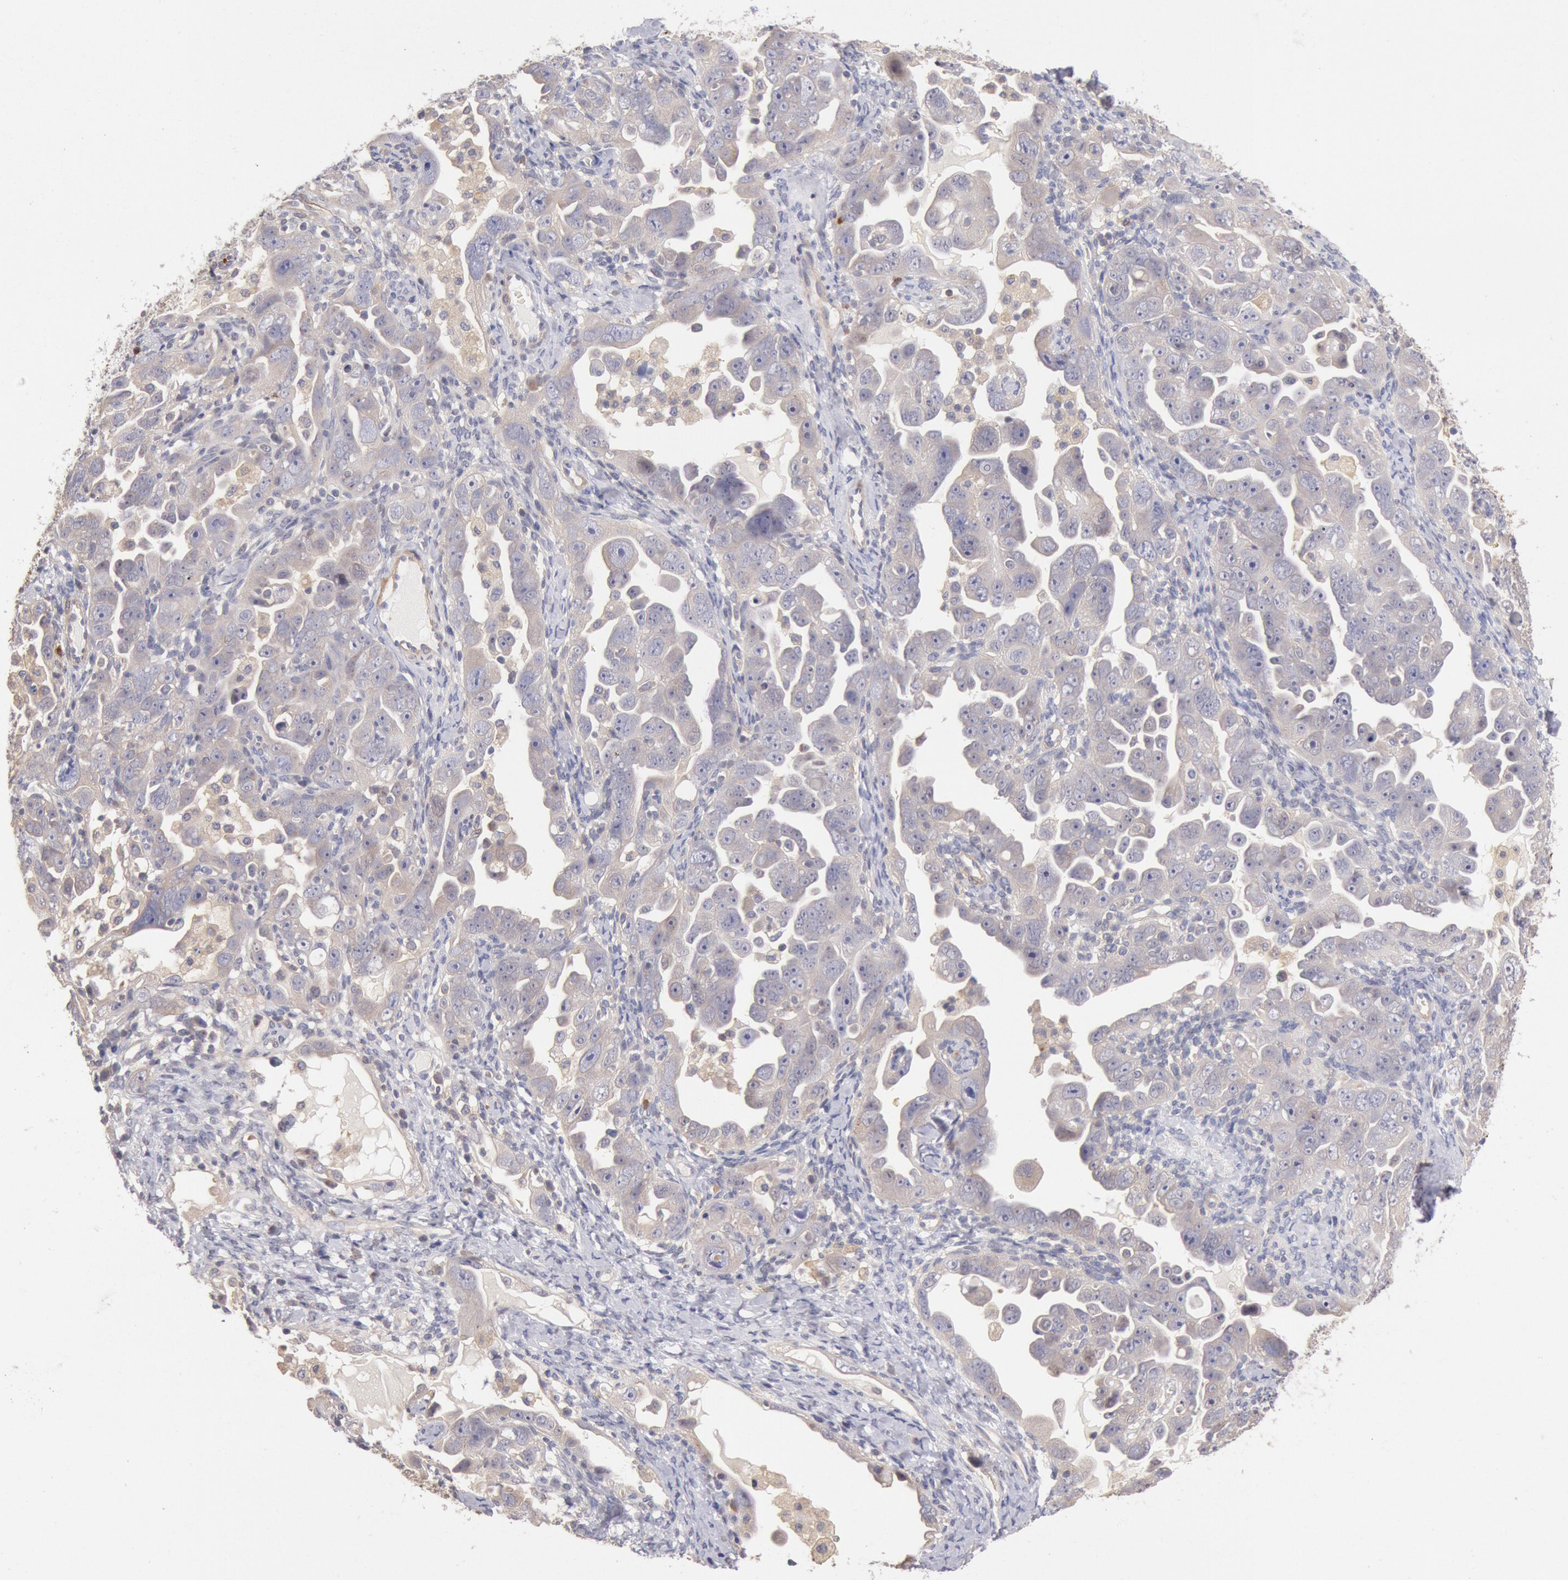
{"staining": {"intensity": "weak", "quantity": "25%-75%", "location": "cytoplasmic/membranous"}, "tissue": "ovarian cancer", "cell_type": "Tumor cells", "image_type": "cancer", "snomed": [{"axis": "morphology", "description": "Cystadenocarcinoma, serous, NOS"}, {"axis": "topography", "description": "Ovary"}], "caption": "The immunohistochemical stain labels weak cytoplasmic/membranous expression in tumor cells of serous cystadenocarcinoma (ovarian) tissue.", "gene": "TMED8", "patient": {"sex": "female", "age": 66}}